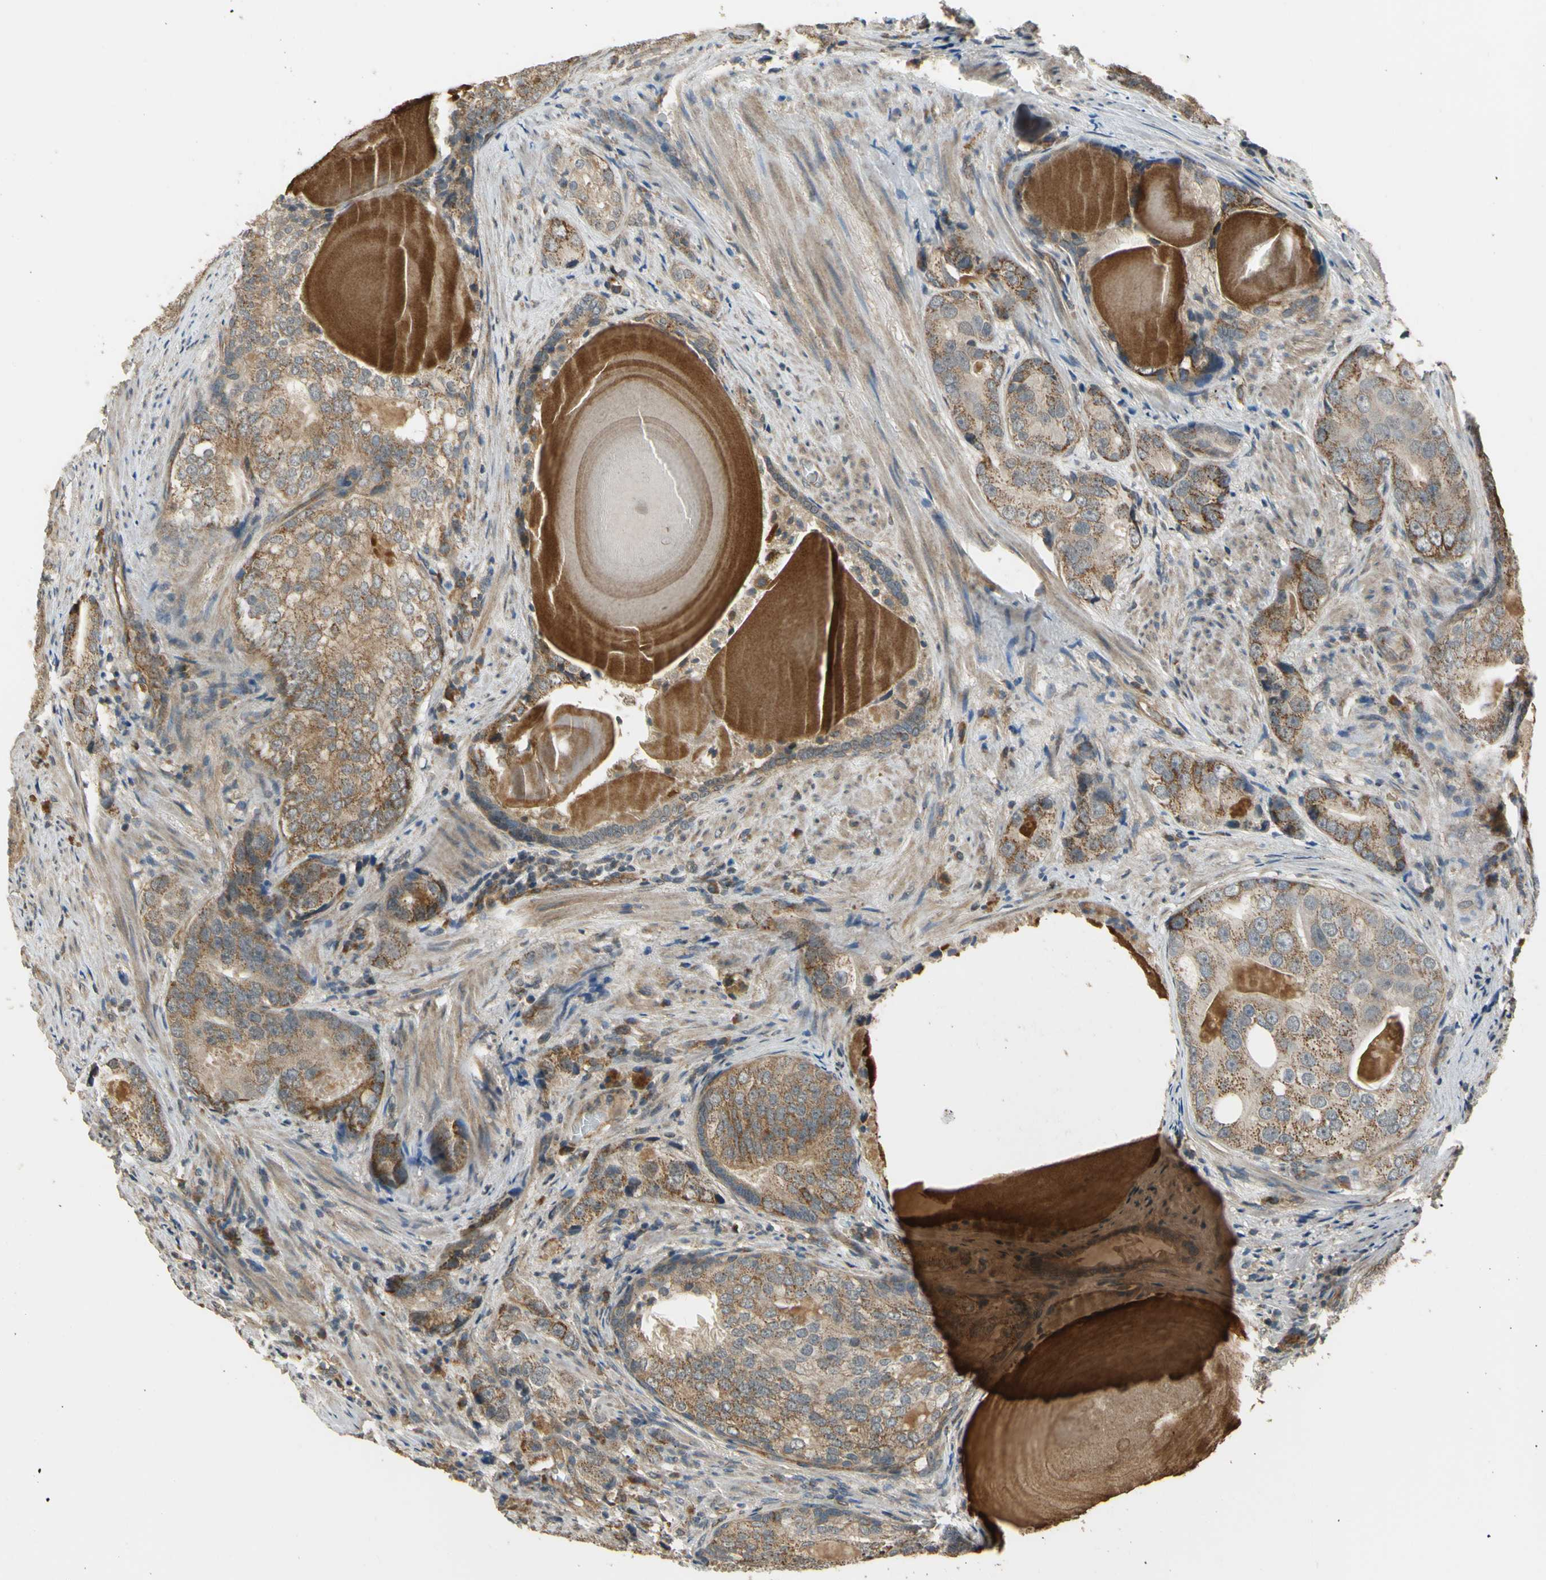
{"staining": {"intensity": "moderate", "quantity": ">75%", "location": "cytoplasmic/membranous"}, "tissue": "prostate cancer", "cell_type": "Tumor cells", "image_type": "cancer", "snomed": [{"axis": "morphology", "description": "Adenocarcinoma, High grade"}, {"axis": "topography", "description": "Prostate"}], "caption": "IHC of high-grade adenocarcinoma (prostate) displays medium levels of moderate cytoplasmic/membranous expression in approximately >75% of tumor cells. (DAB = brown stain, brightfield microscopy at high magnification).", "gene": "EFNB2", "patient": {"sex": "male", "age": 66}}